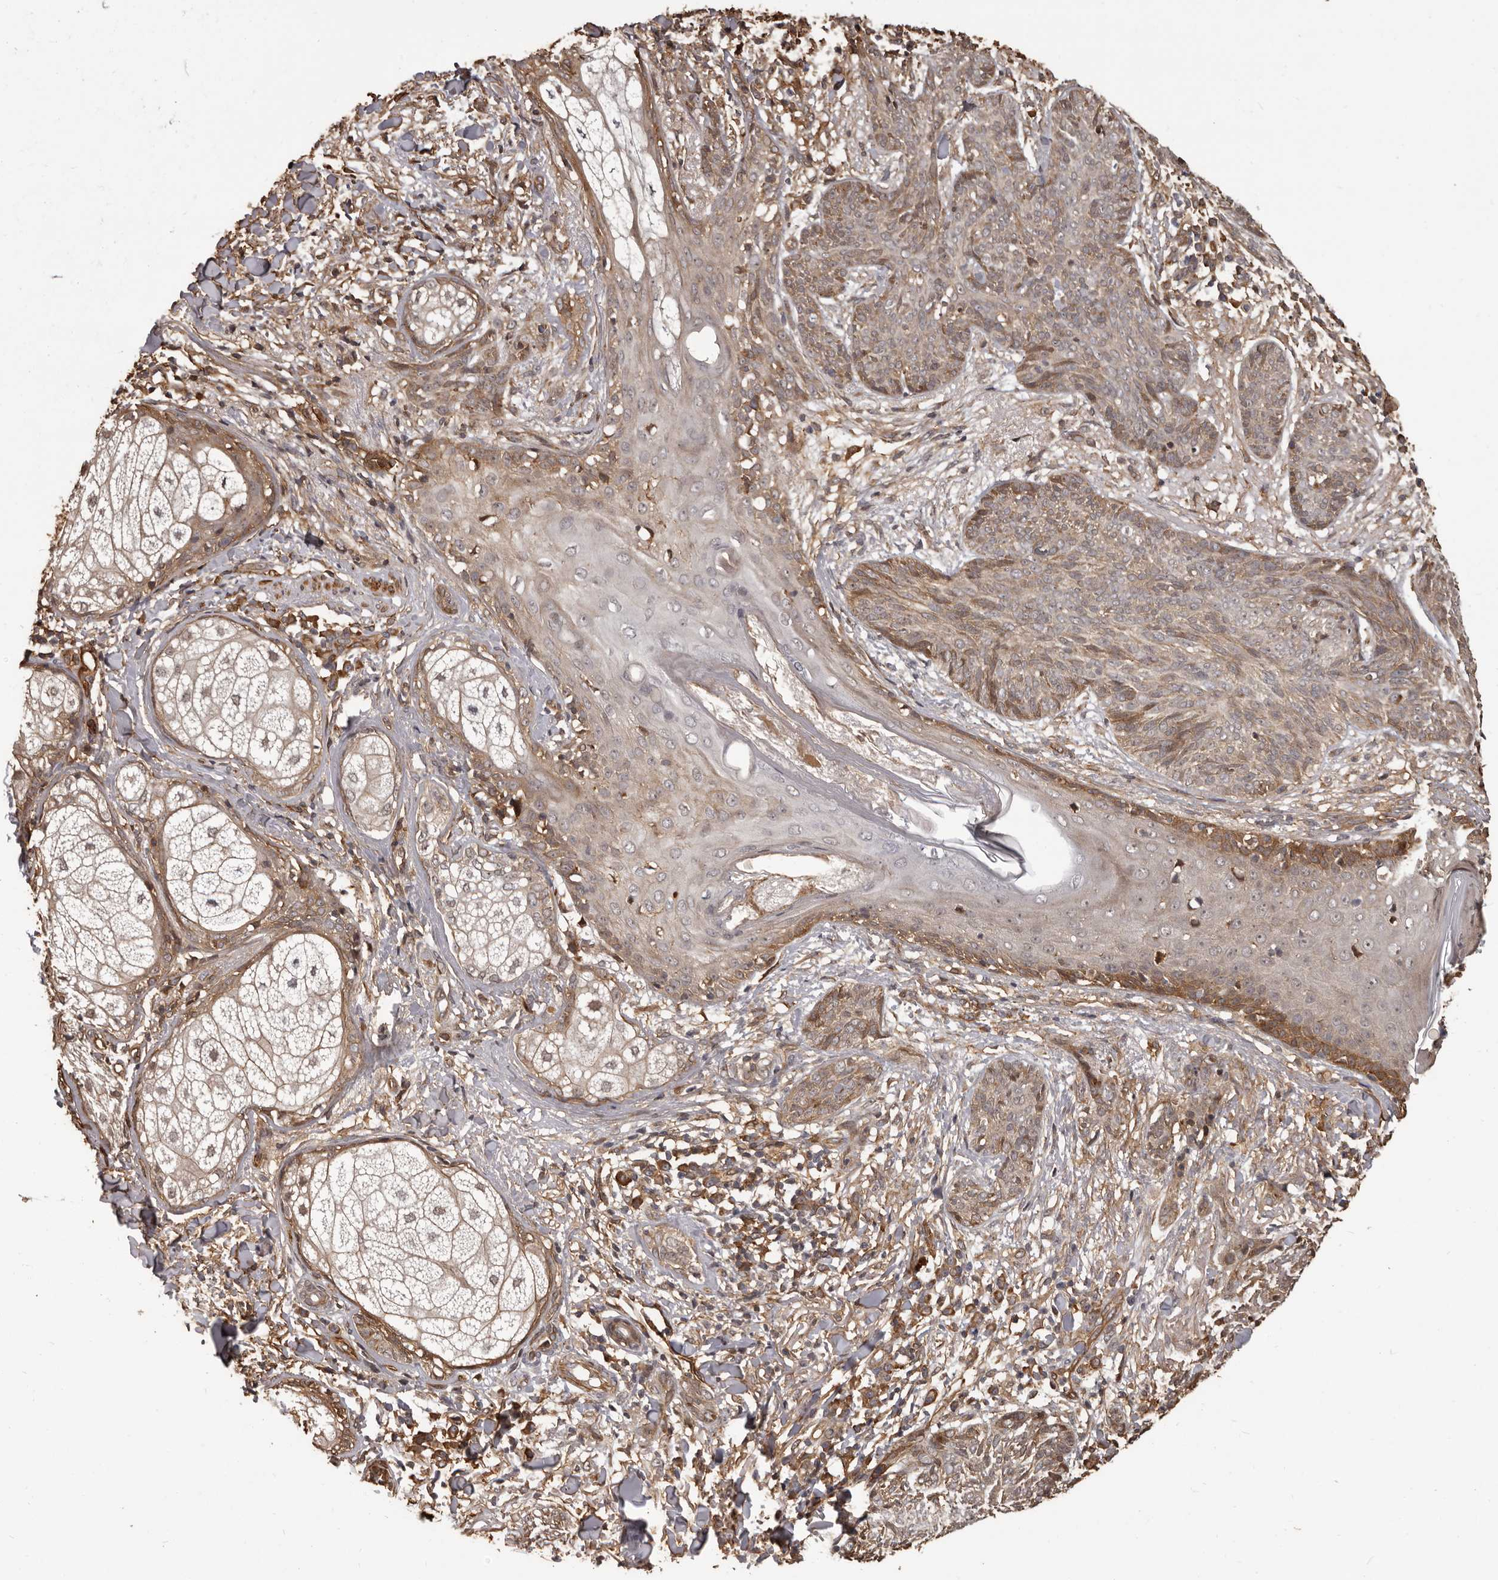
{"staining": {"intensity": "weak", "quantity": ">75%", "location": "cytoplasmic/membranous"}, "tissue": "skin cancer", "cell_type": "Tumor cells", "image_type": "cancer", "snomed": [{"axis": "morphology", "description": "Basal cell carcinoma"}, {"axis": "topography", "description": "Skin"}], "caption": "Basal cell carcinoma (skin) stained for a protein shows weak cytoplasmic/membranous positivity in tumor cells.", "gene": "SLITRK6", "patient": {"sex": "male", "age": 85}}